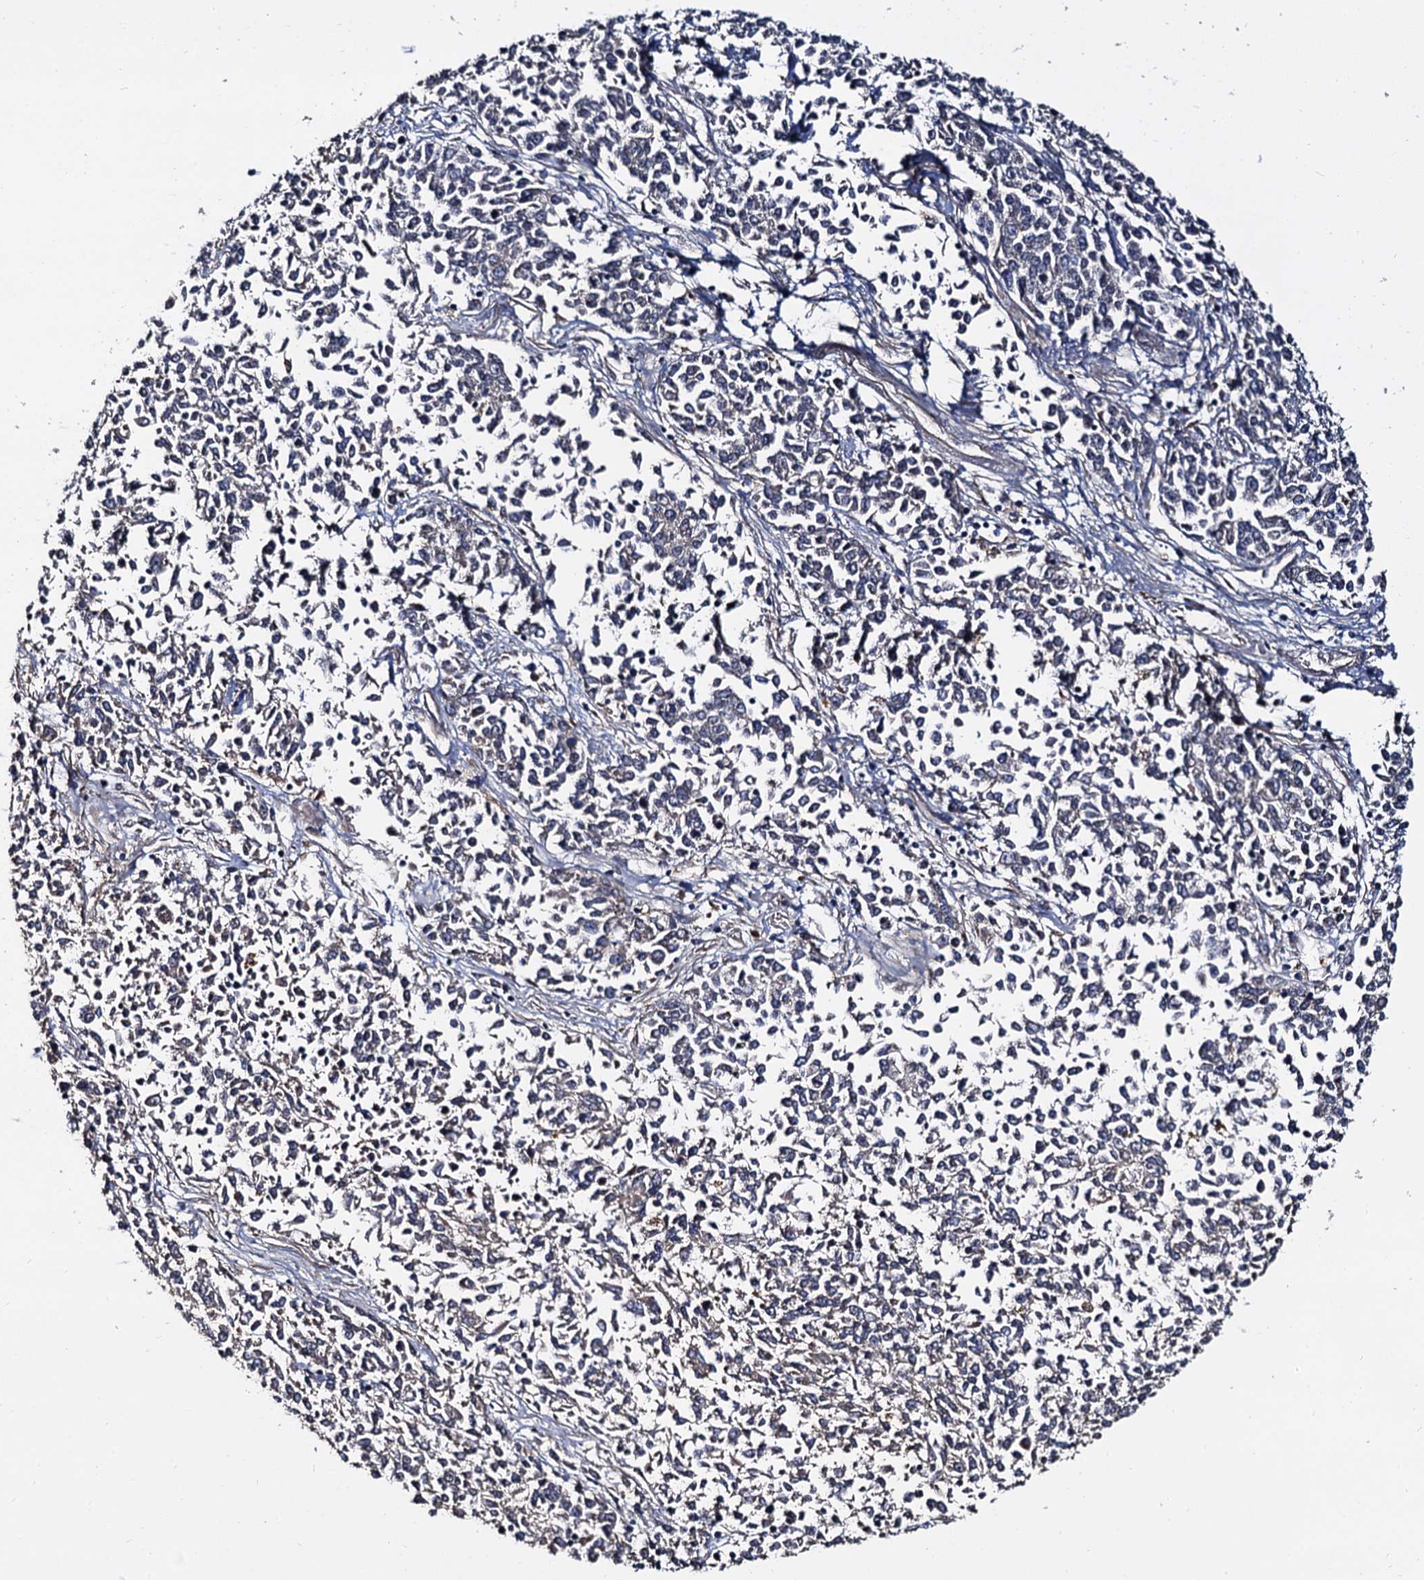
{"staining": {"intensity": "negative", "quantity": "none", "location": "none"}, "tissue": "endometrial cancer", "cell_type": "Tumor cells", "image_type": "cancer", "snomed": [{"axis": "morphology", "description": "Adenocarcinoma, NOS"}, {"axis": "topography", "description": "Endometrium"}], "caption": "High power microscopy histopathology image of an immunohistochemistry (IHC) photomicrograph of endometrial cancer (adenocarcinoma), revealing no significant expression in tumor cells.", "gene": "WWC3", "patient": {"sex": "female", "age": 50}}